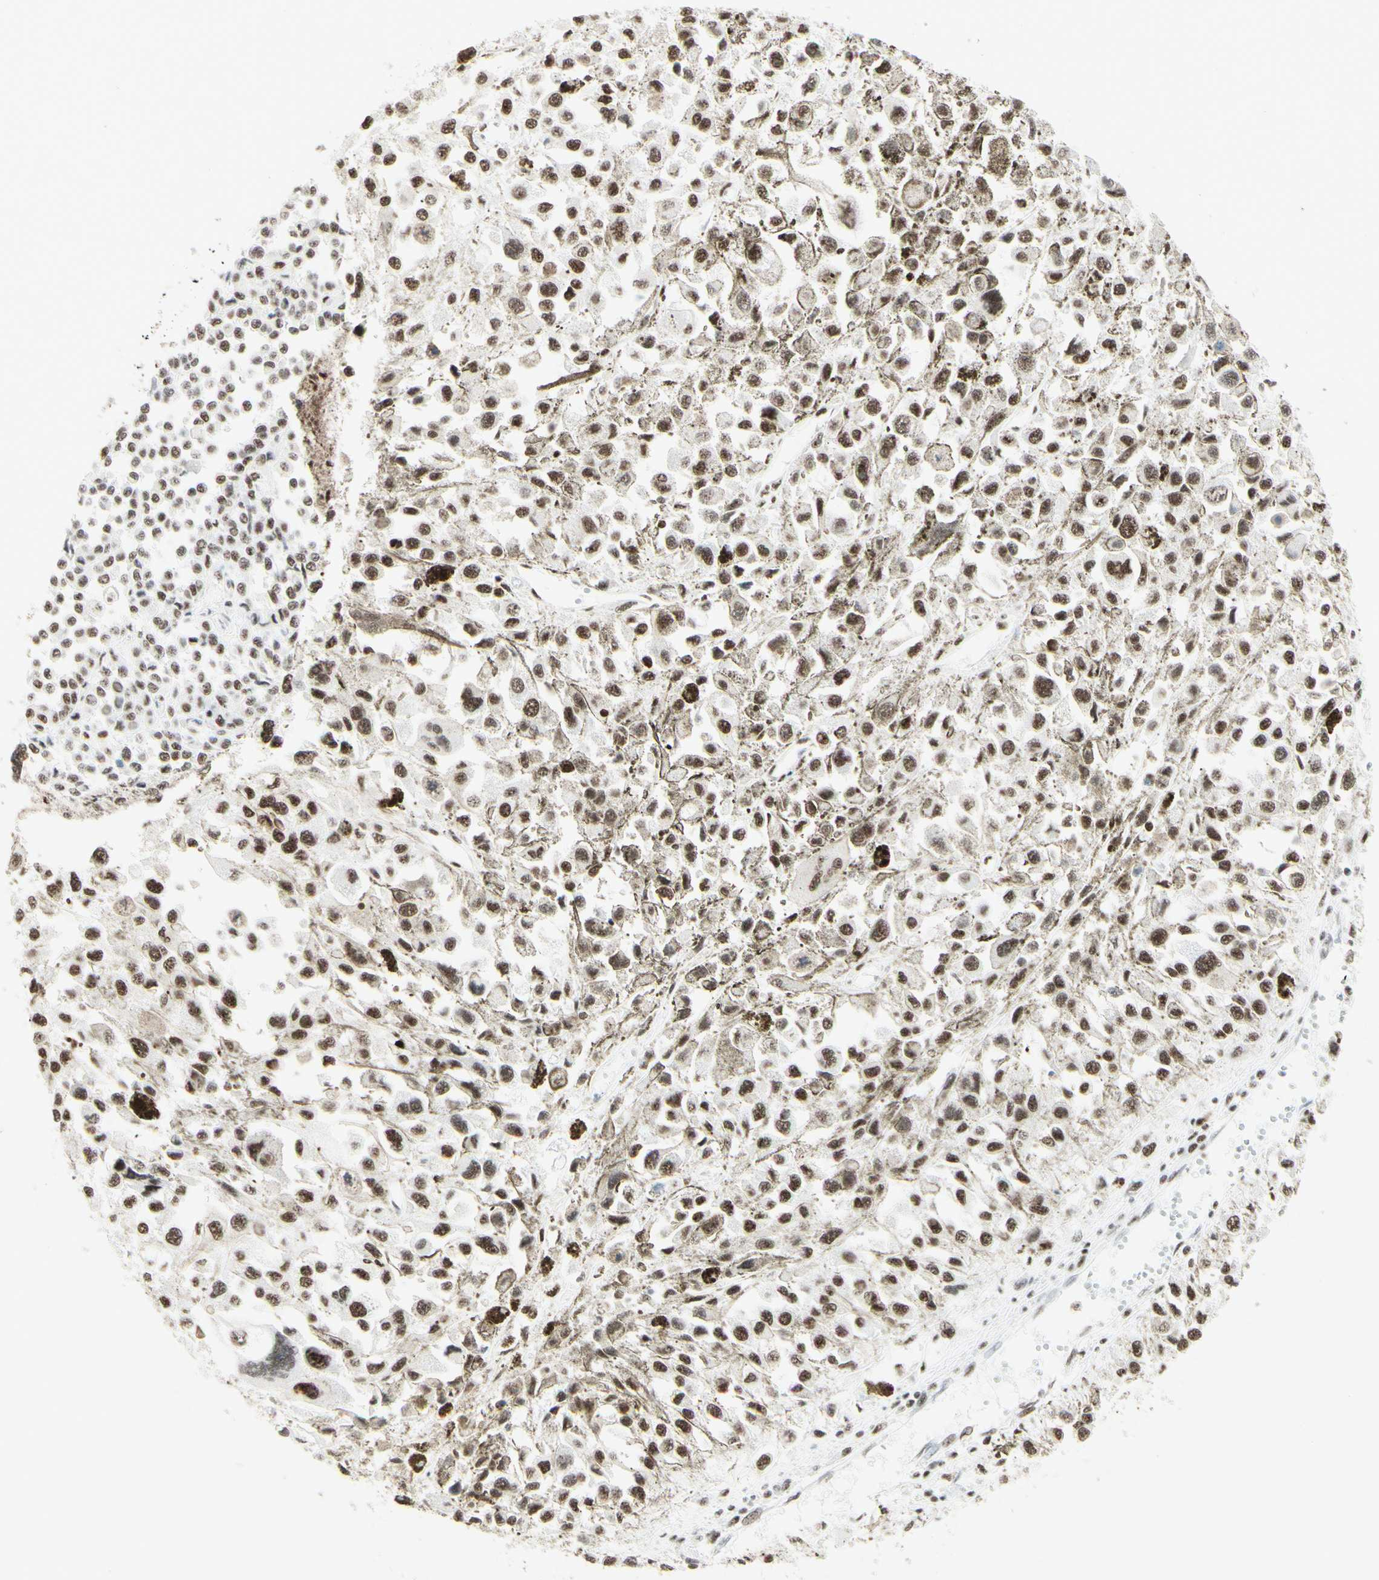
{"staining": {"intensity": "moderate", "quantity": ">75%", "location": "nuclear"}, "tissue": "melanoma", "cell_type": "Tumor cells", "image_type": "cancer", "snomed": [{"axis": "morphology", "description": "Malignant melanoma, Metastatic site"}, {"axis": "topography", "description": "Lymph node"}], "caption": "High-magnification brightfield microscopy of melanoma stained with DAB (3,3'-diaminobenzidine) (brown) and counterstained with hematoxylin (blue). tumor cells exhibit moderate nuclear staining is present in approximately>75% of cells.", "gene": "WTAP", "patient": {"sex": "male", "age": 59}}